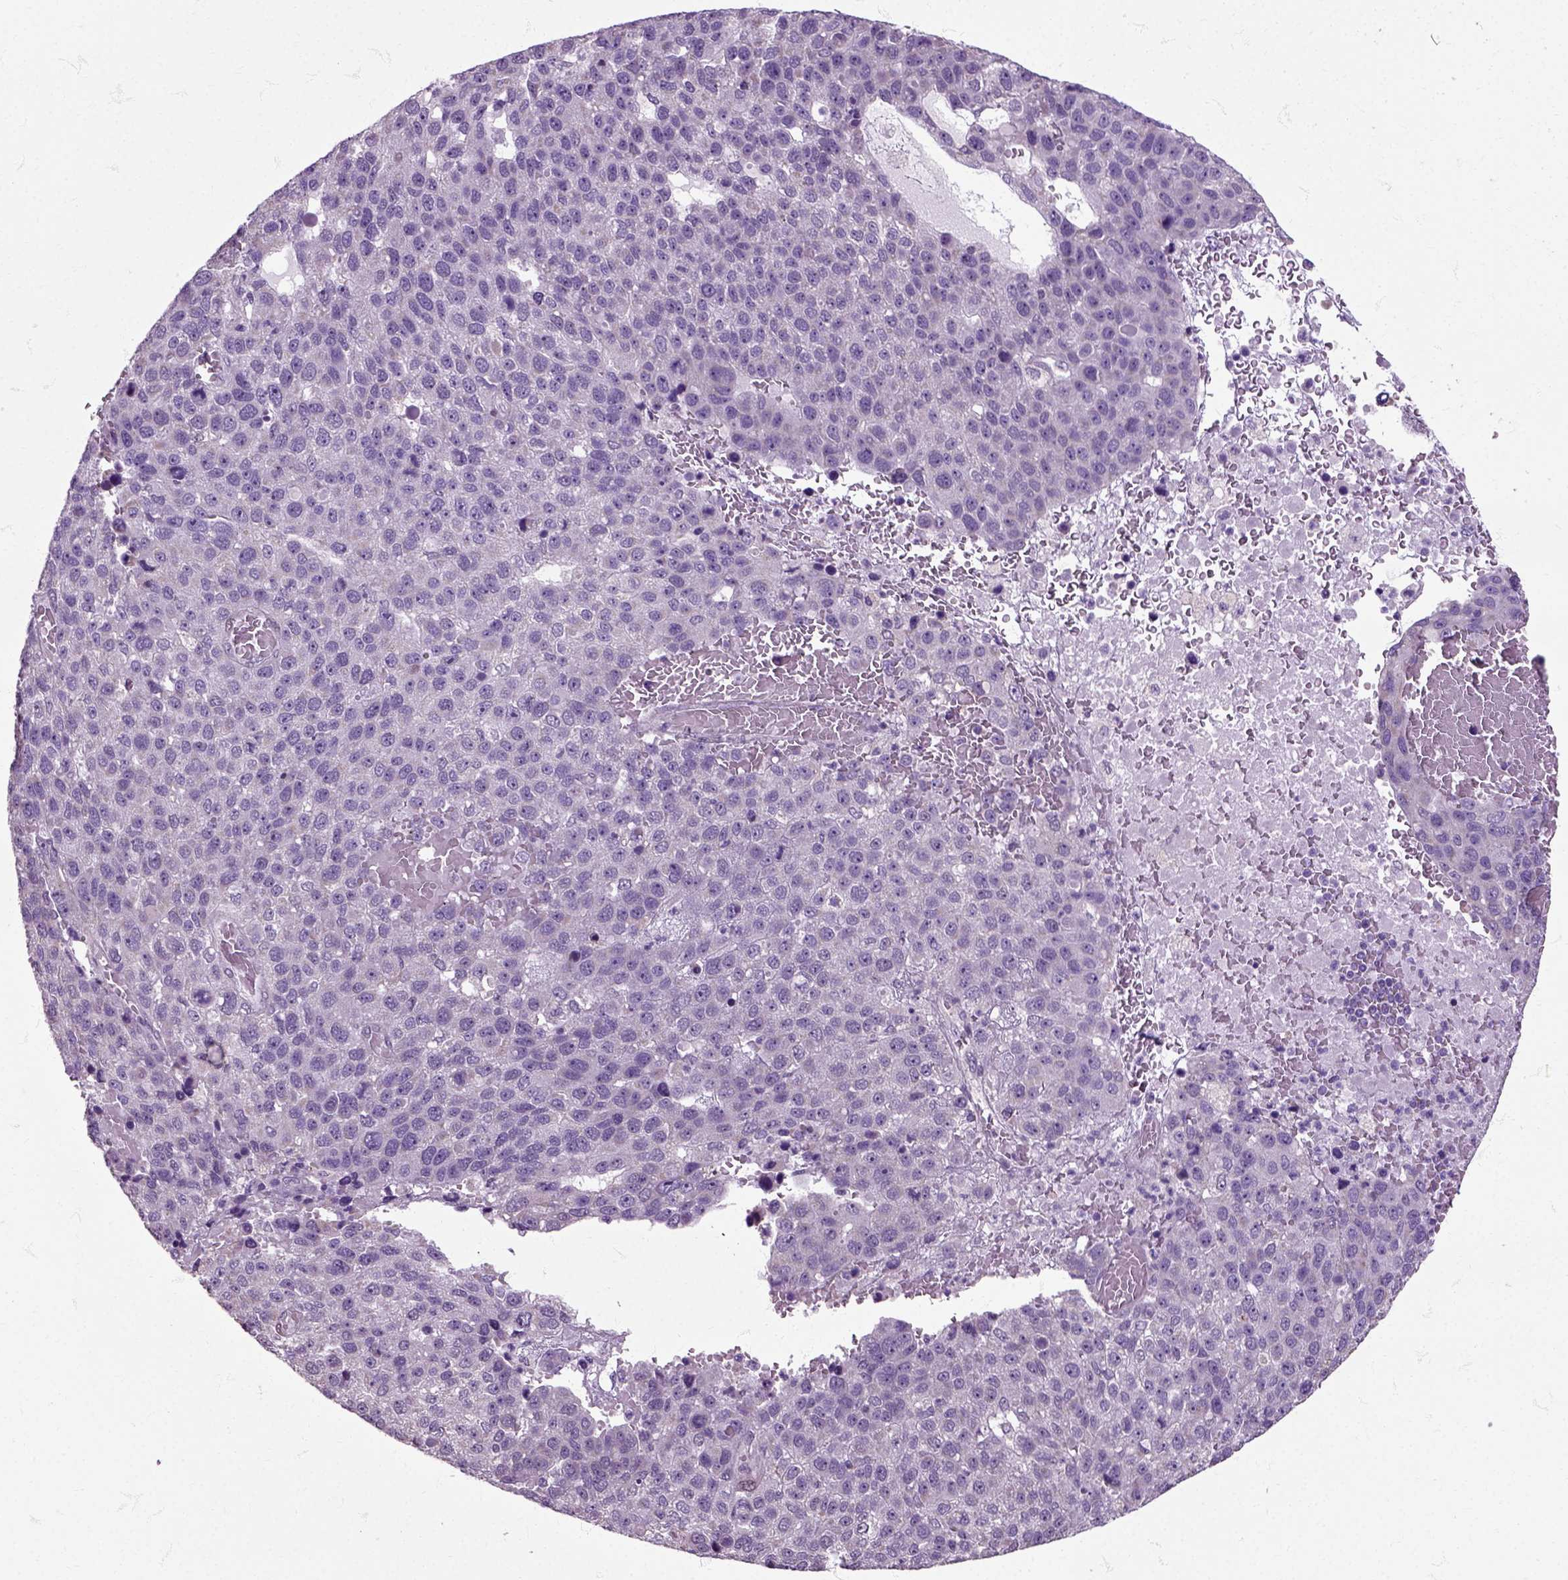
{"staining": {"intensity": "negative", "quantity": "none", "location": "none"}, "tissue": "pancreatic cancer", "cell_type": "Tumor cells", "image_type": "cancer", "snomed": [{"axis": "morphology", "description": "Adenocarcinoma, NOS"}, {"axis": "topography", "description": "Pancreas"}], "caption": "Histopathology image shows no significant protein positivity in tumor cells of adenocarcinoma (pancreatic).", "gene": "HSPA2", "patient": {"sex": "female", "age": 61}}